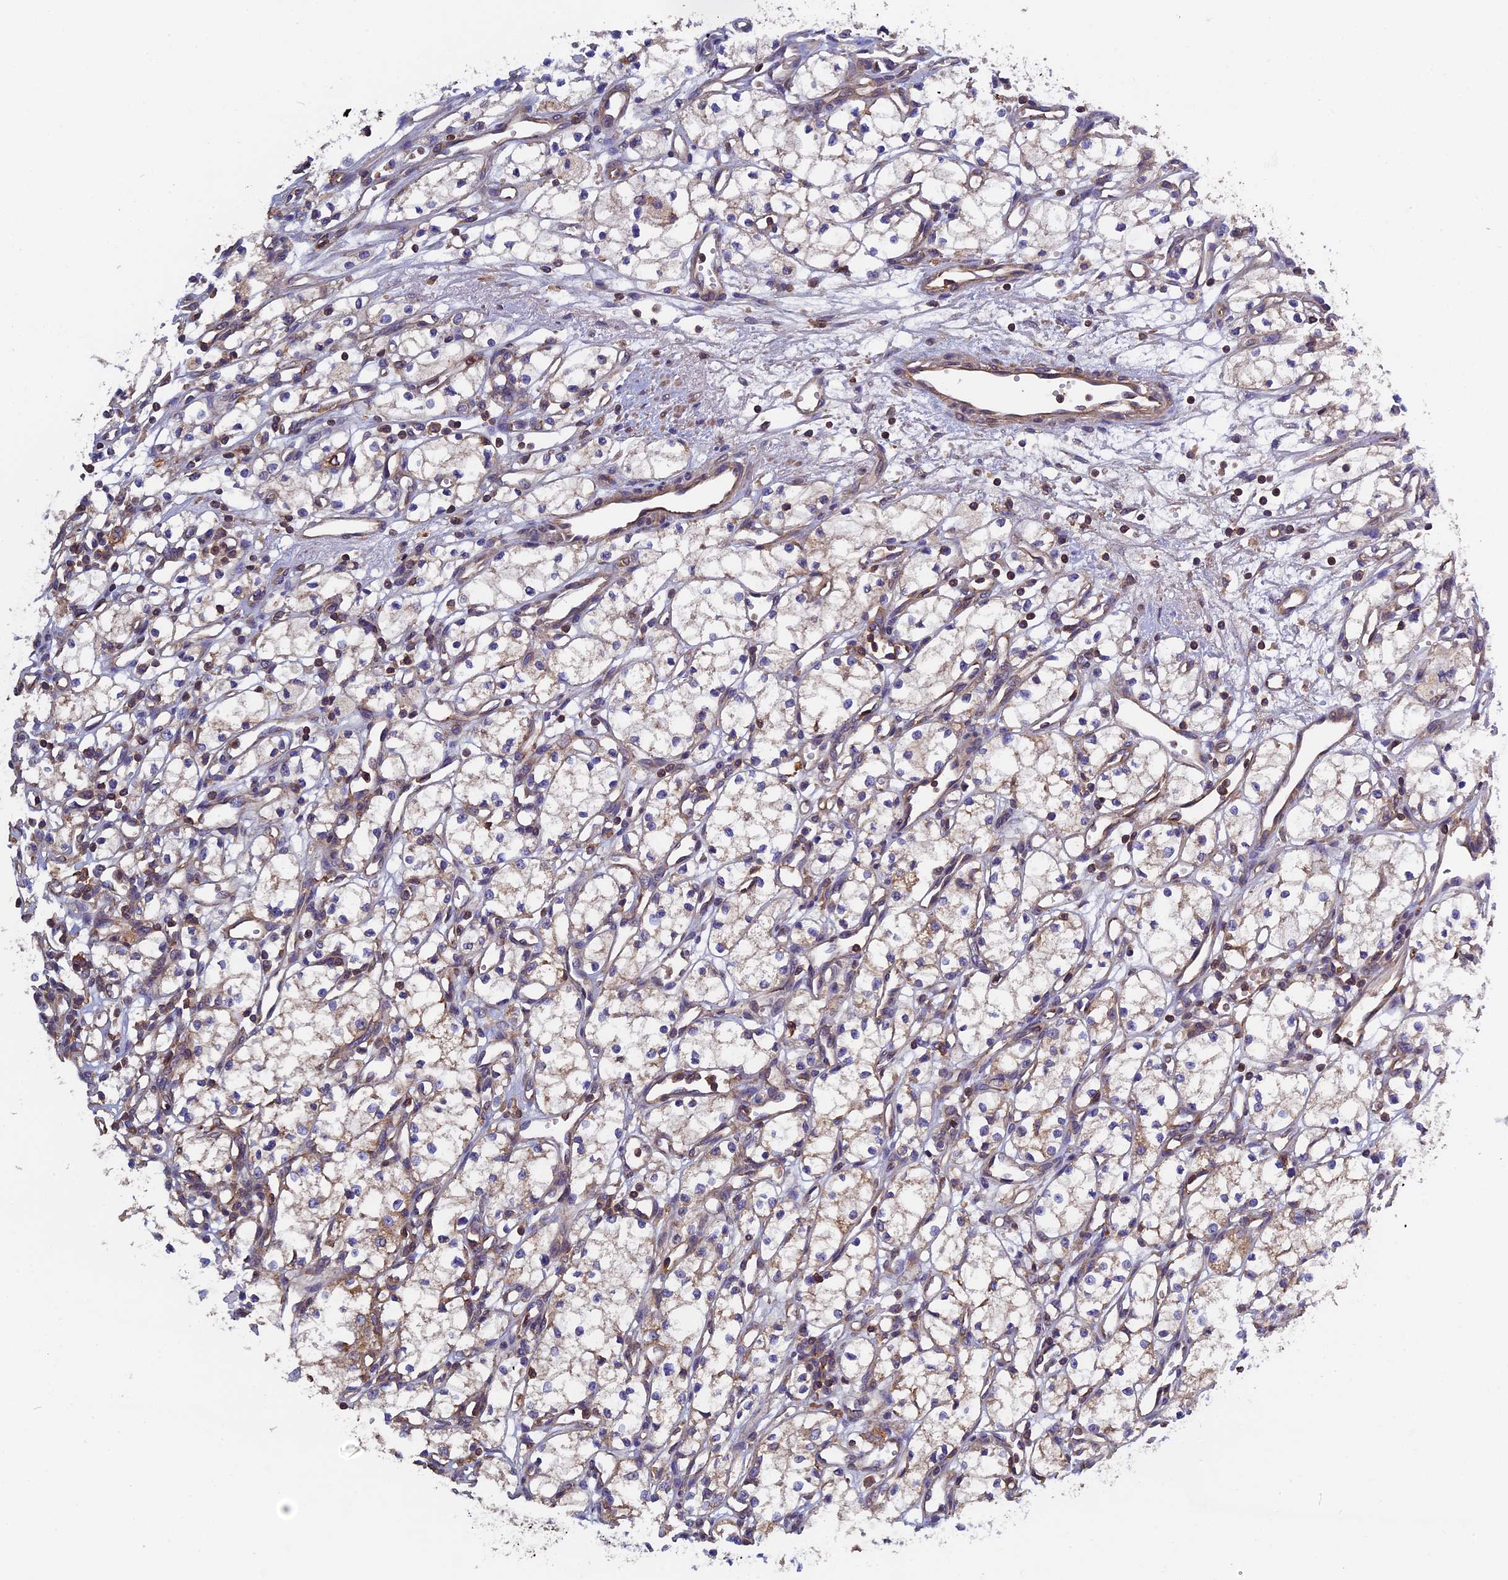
{"staining": {"intensity": "weak", "quantity": "<25%", "location": "cytoplasmic/membranous"}, "tissue": "renal cancer", "cell_type": "Tumor cells", "image_type": "cancer", "snomed": [{"axis": "morphology", "description": "Adenocarcinoma, NOS"}, {"axis": "topography", "description": "Kidney"}], "caption": "IHC photomicrograph of renal cancer (adenocarcinoma) stained for a protein (brown), which displays no expression in tumor cells.", "gene": "CCDC153", "patient": {"sex": "male", "age": 59}}